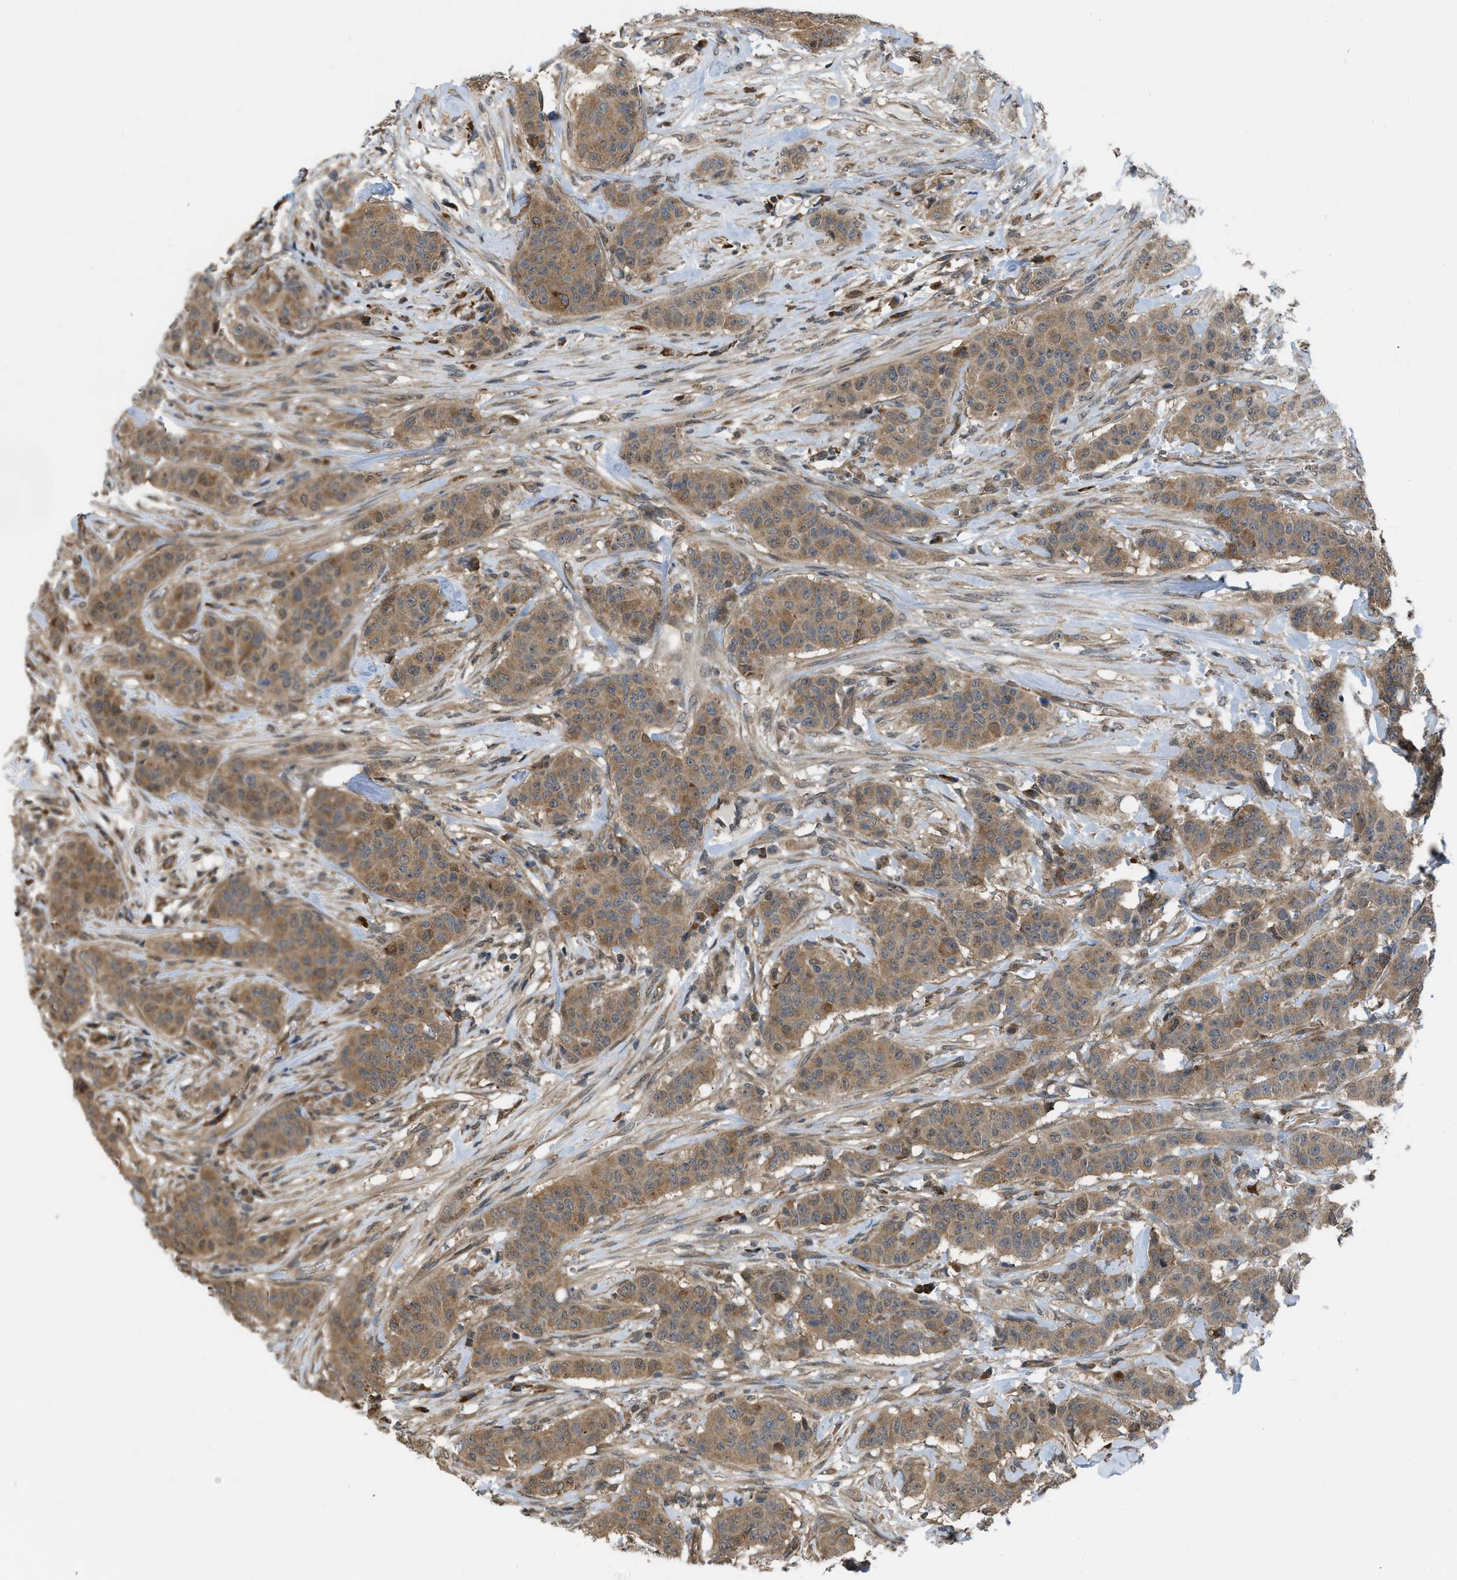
{"staining": {"intensity": "moderate", "quantity": ">75%", "location": "cytoplasmic/membranous"}, "tissue": "breast cancer", "cell_type": "Tumor cells", "image_type": "cancer", "snomed": [{"axis": "morphology", "description": "Normal tissue, NOS"}, {"axis": "morphology", "description": "Duct carcinoma"}, {"axis": "topography", "description": "Breast"}], "caption": "A histopathology image of intraductal carcinoma (breast) stained for a protein displays moderate cytoplasmic/membranous brown staining in tumor cells.", "gene": "BCL7C", "patient": {"sex": "female", "age": 40}}